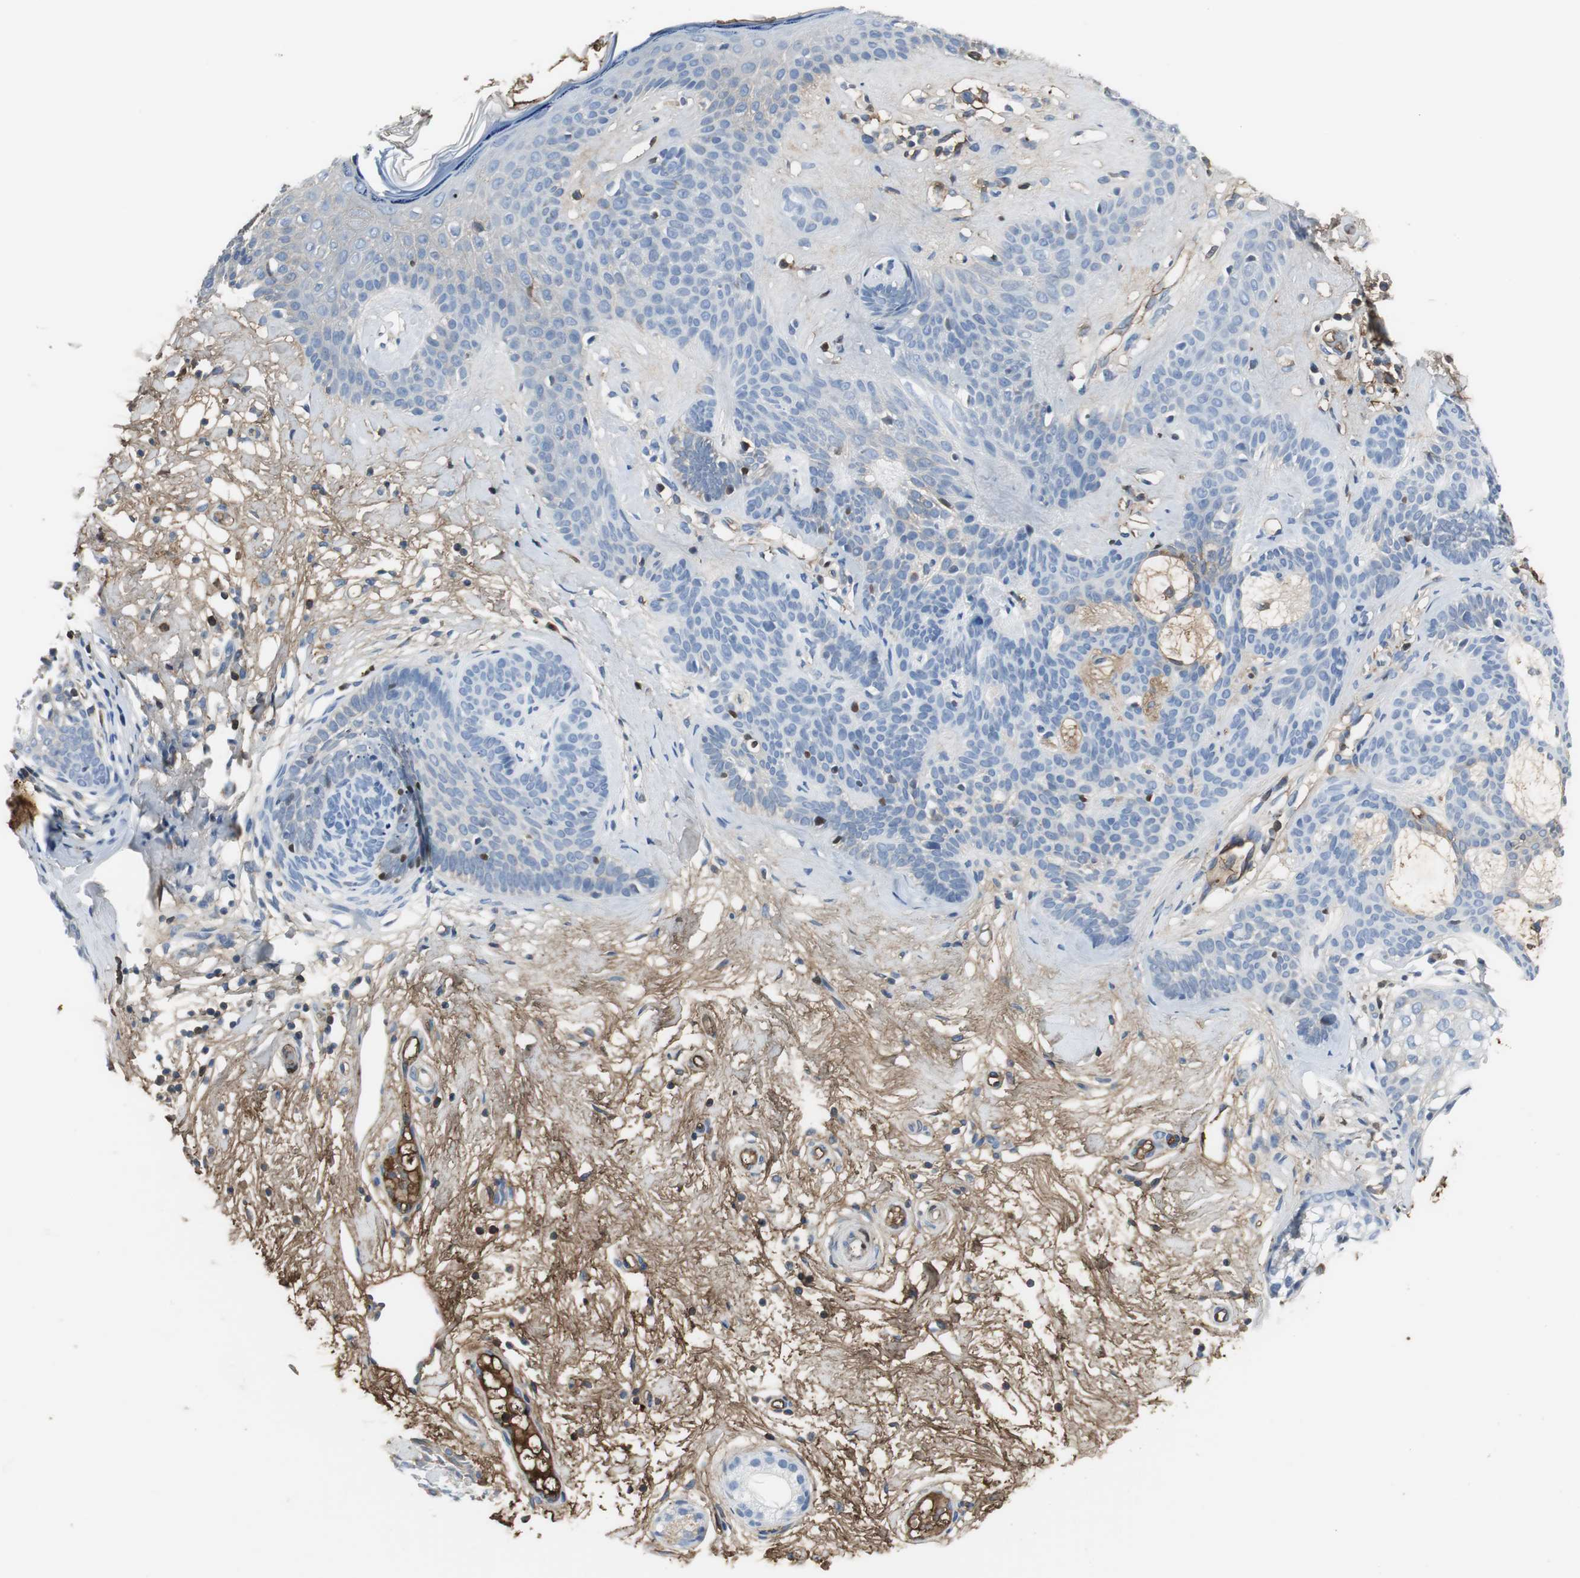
{"staining": {"intensity": "weak", "quantity": "<25%", "location": "cytoplasmic/membranous"}, "tissue": "skin cancer", "cell_type": "Tumor cells", "image_type": "cancer", "snomed": [{"axis": "morphology", "description": "Developmental malformation"}, {"axis": "morphology", "description": "Basal cell carcinoma"}, {"axis": "topography", "description": "Skin"}], "caption": "Image shows no significant protein expression in tumor cells of skin cancer (basal cell carcinoma).", "gene": "IGHA1", "patient": {"sex": "female", "age": 62}}